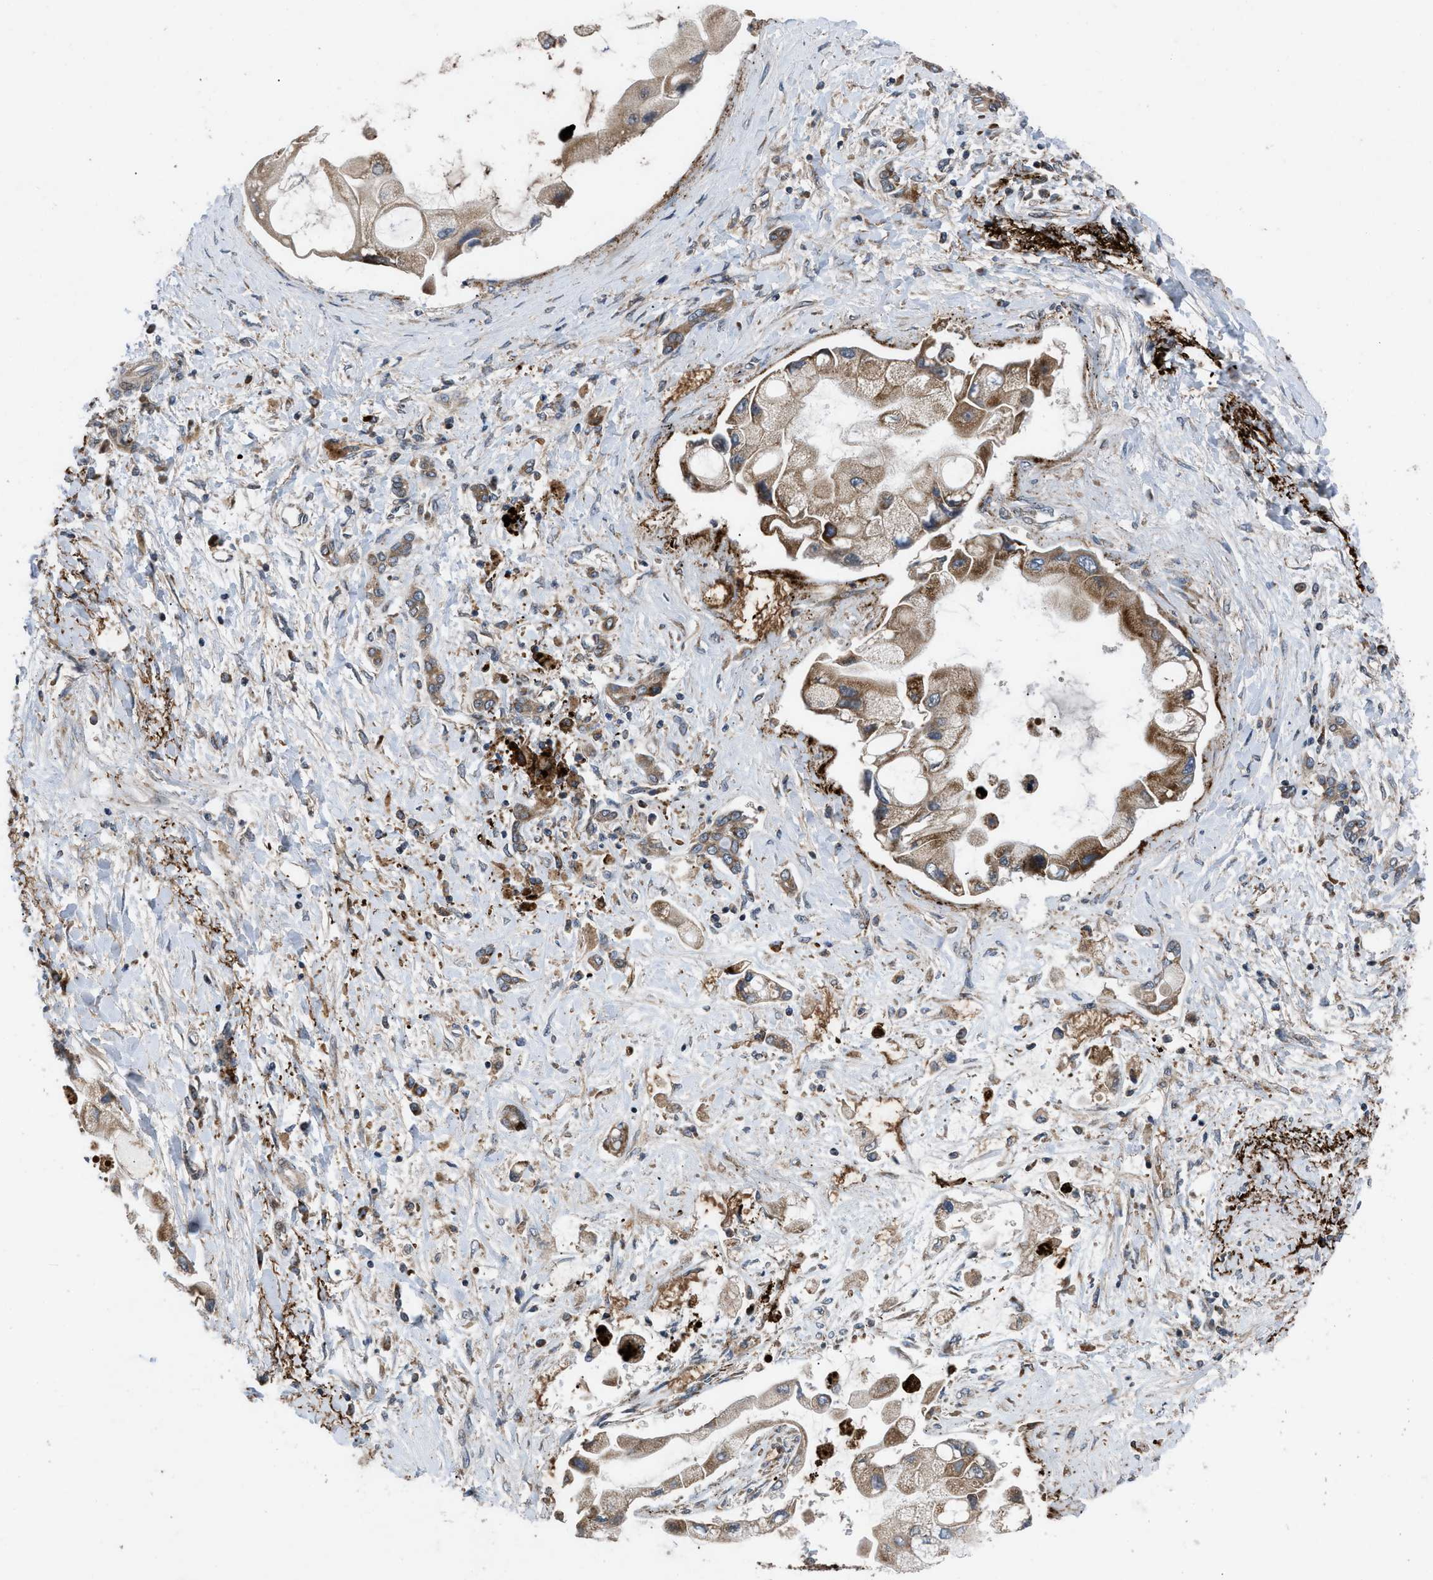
{"staining": {"intensity": "moderate", "quantity": ">75%", "location": "cytoplasmic/membranous"}, "tissue": "liver cancer", "cell_type": "Tumor cells", "image_type": "cancer", "snomed": [{"axis": "morphology", "description": "Cholangiocarcinoma"}, {"axis": "topography", "description": "Liver"}], "caption": "Cholangiocarcinoma (liver) stained with DAB immunohistochemistry (IHC) exhibits medium levels of moderate cytoplasmic/membranous positivity in approximately >75% of tumor cells. Nuclei are stained in blue.", "gene": "AP3M2", "patient": {"sex": "male", "age": 50}}